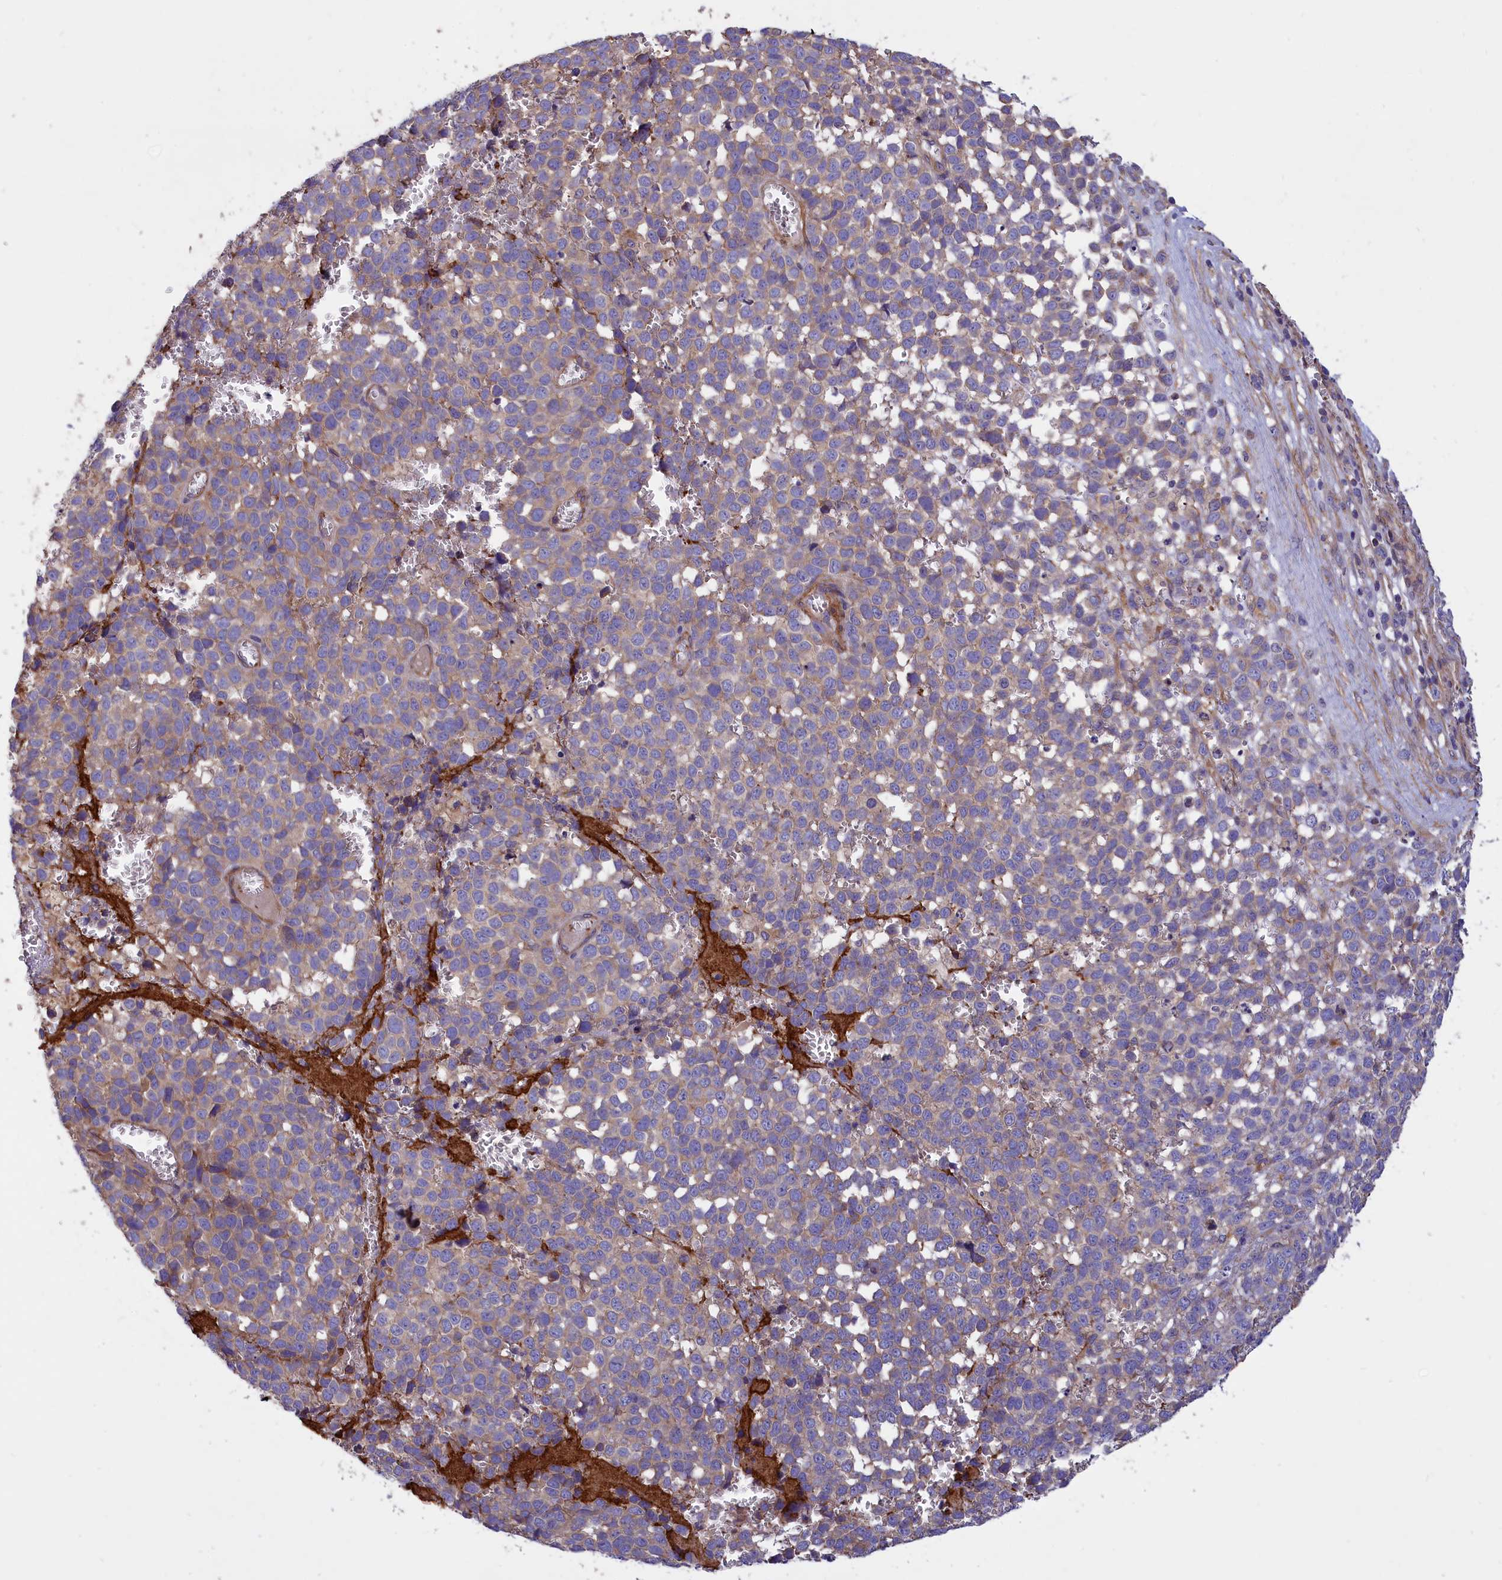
{"staining": {"intensity": "weak", "quantity": "25%-75%", "location": "cytoplasmic/membranous"}, "tissue": "melanoma", "cell_type": "Tumor cells", "image_type": "cancer", "snomed": [{"axis": "morphology", "description": "Malignant melanoma, NOS"}, {"axis": "topography", "description": "Nose, NOS"}], "caption": "Protein analysis of melanoma tissue exhibits weak cytoplasmic/membranous expression in about 25%-75% of tumor cells.", "gene": "AMDHD2", "patient": {"sex": "female", "age": 48}}